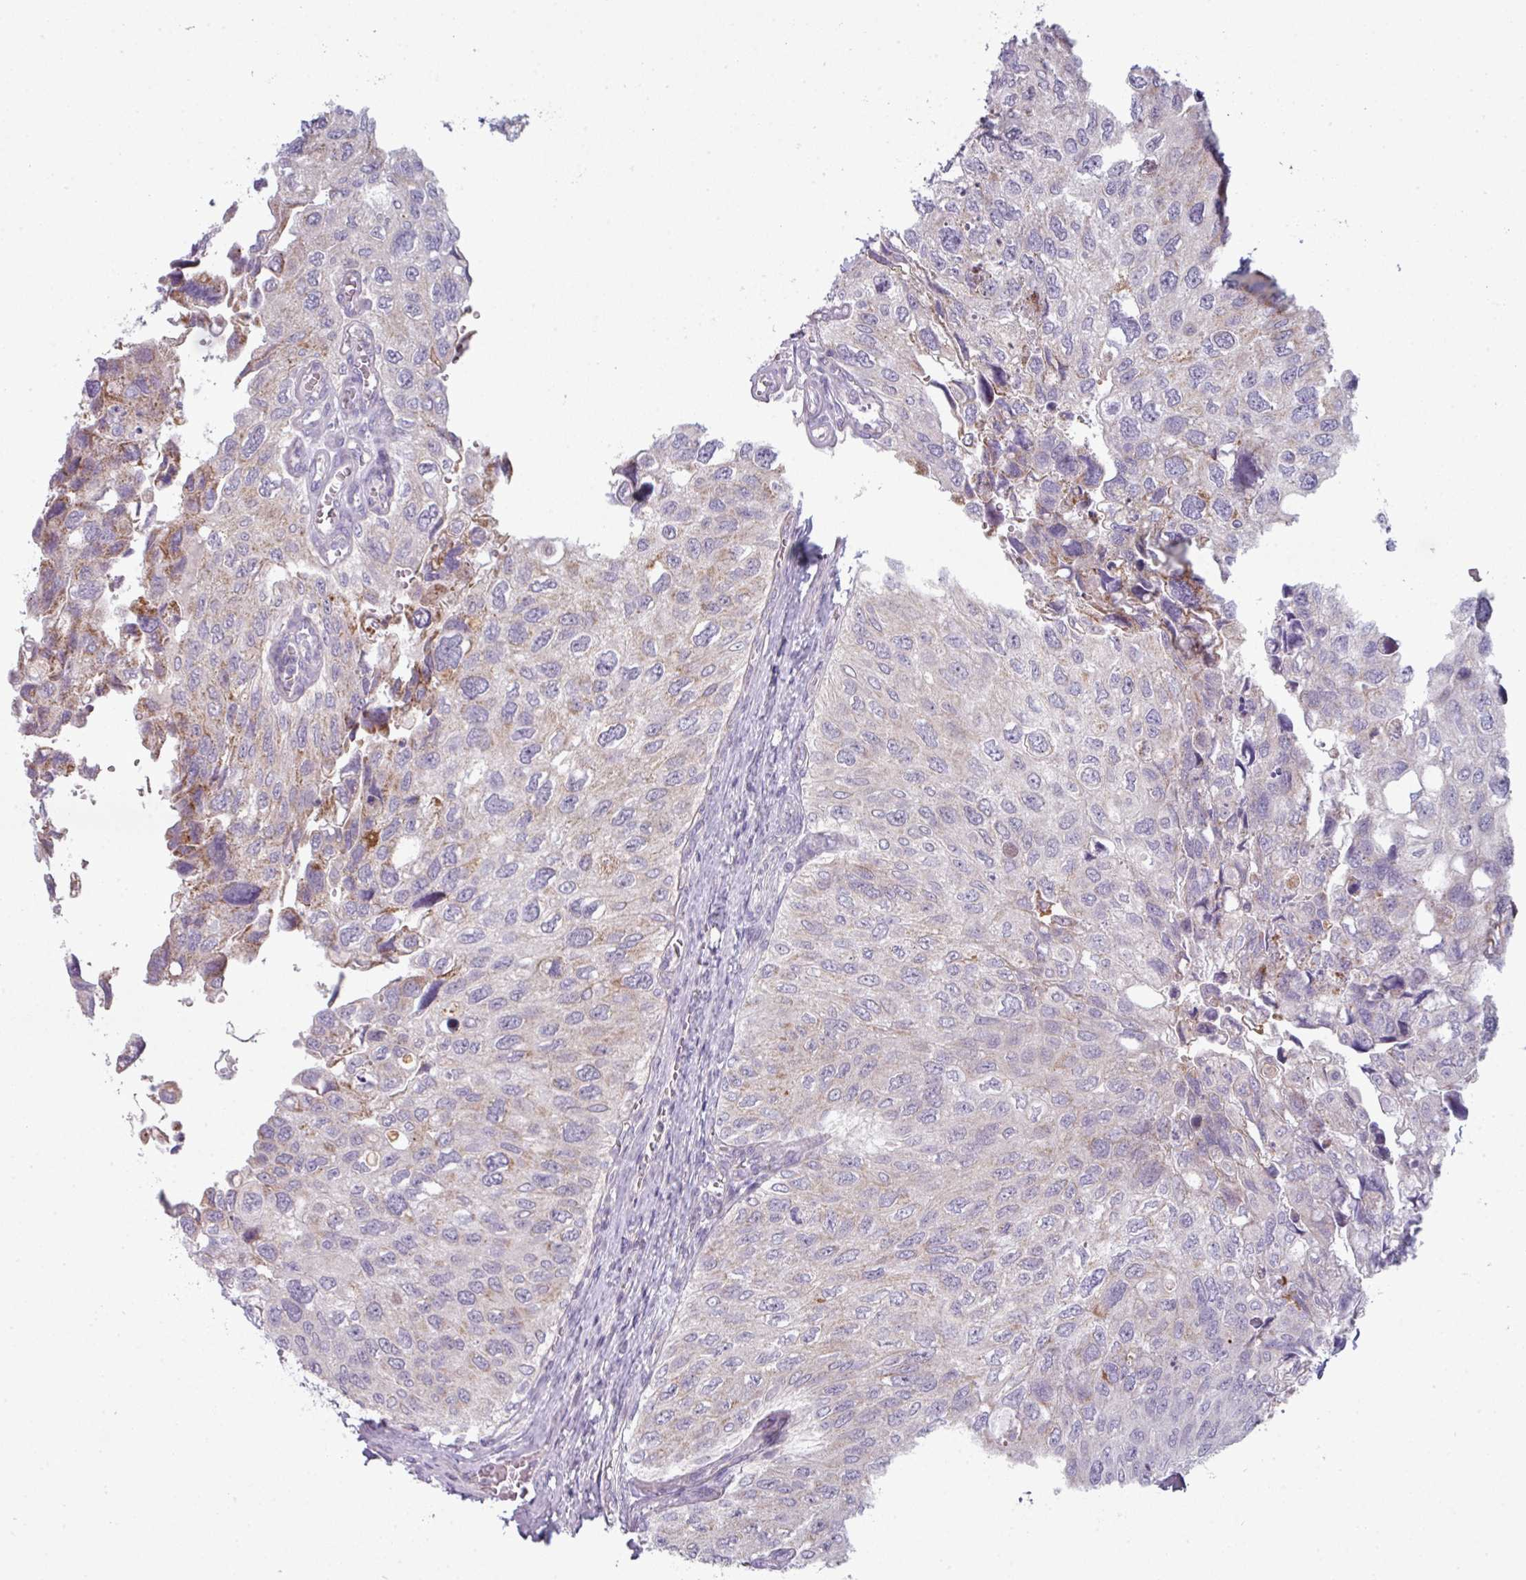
{"staining": {"intensity": "moderate", "quantity": "25%-75%", "location": "cytoplasmic/membranous"}, "tissue": "urothelial cancer", "cell_type": "Tumor cells", "image_type": "cancer", "snomed": [{"axis": "morphology", "description": "Urothelial carcinoma, NOS"}, {"axis": "topography", "description": "Urinary bladder"}], "caption": "A medium amount of moderate cytoplasmic/membranous expression is present in about 25%-75% of tumor cells in urothelial cancer tissue.", "gene": "ZNF615", "patient": {"sex": "male", "age": 80}}